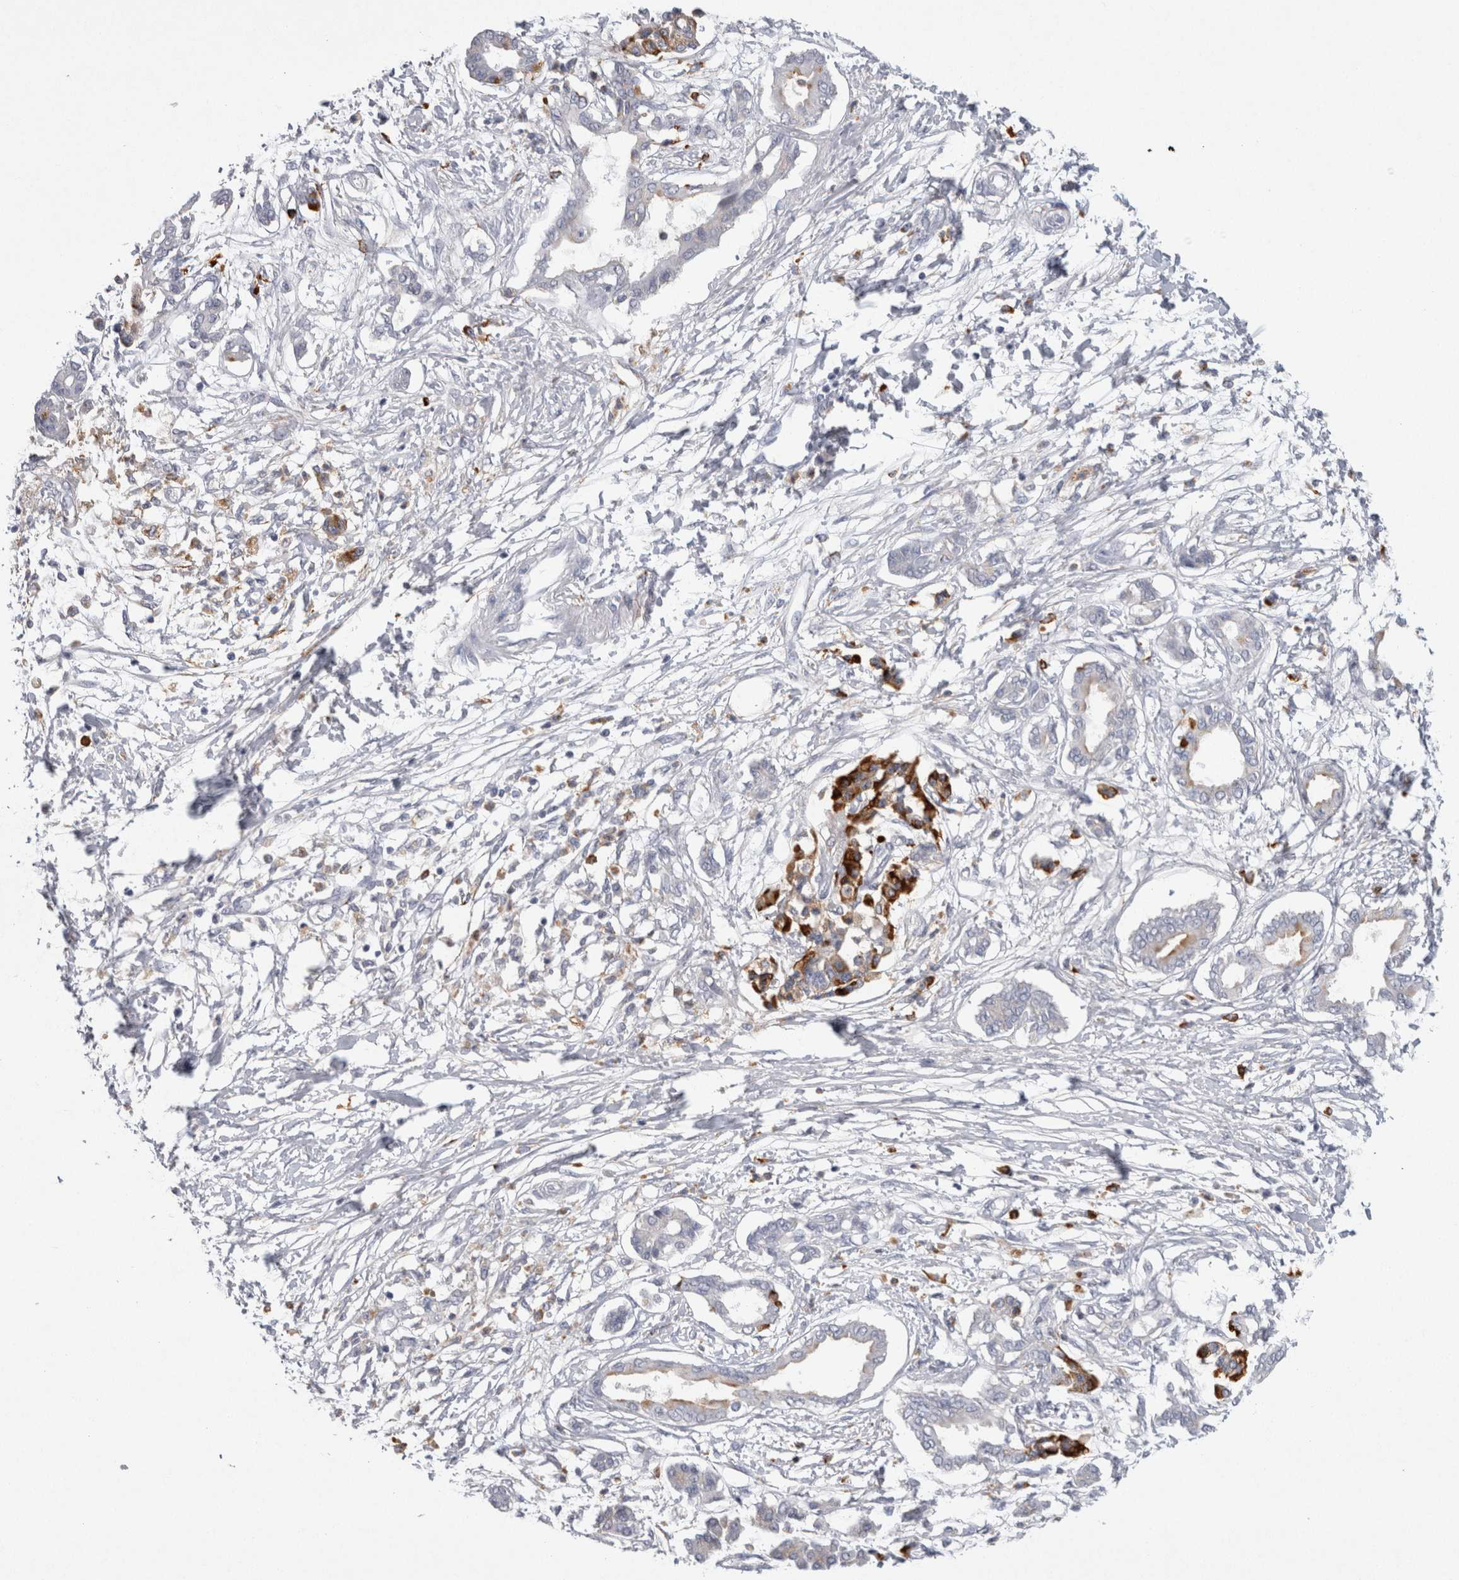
{"staining": {"intensity": "negative", "quantity": "none", "location": "none"}, "tissue": "pancreatic cancer", "cell_type": "Tumor cells", "image_type": "cancer", "snomed": [{"axis": "morphology", "description": "Adenocarcinoma, NOS"}, {"axis": "topography", "description": "Pancreas"}], "caption": "High power microscopy image of an IHC photomicrograph of adenocarcinoma (pancreatic), revealing no significant expression in tumor cells.", "gene": "CD63", "patient": {"sex": "male", "age": 56}}